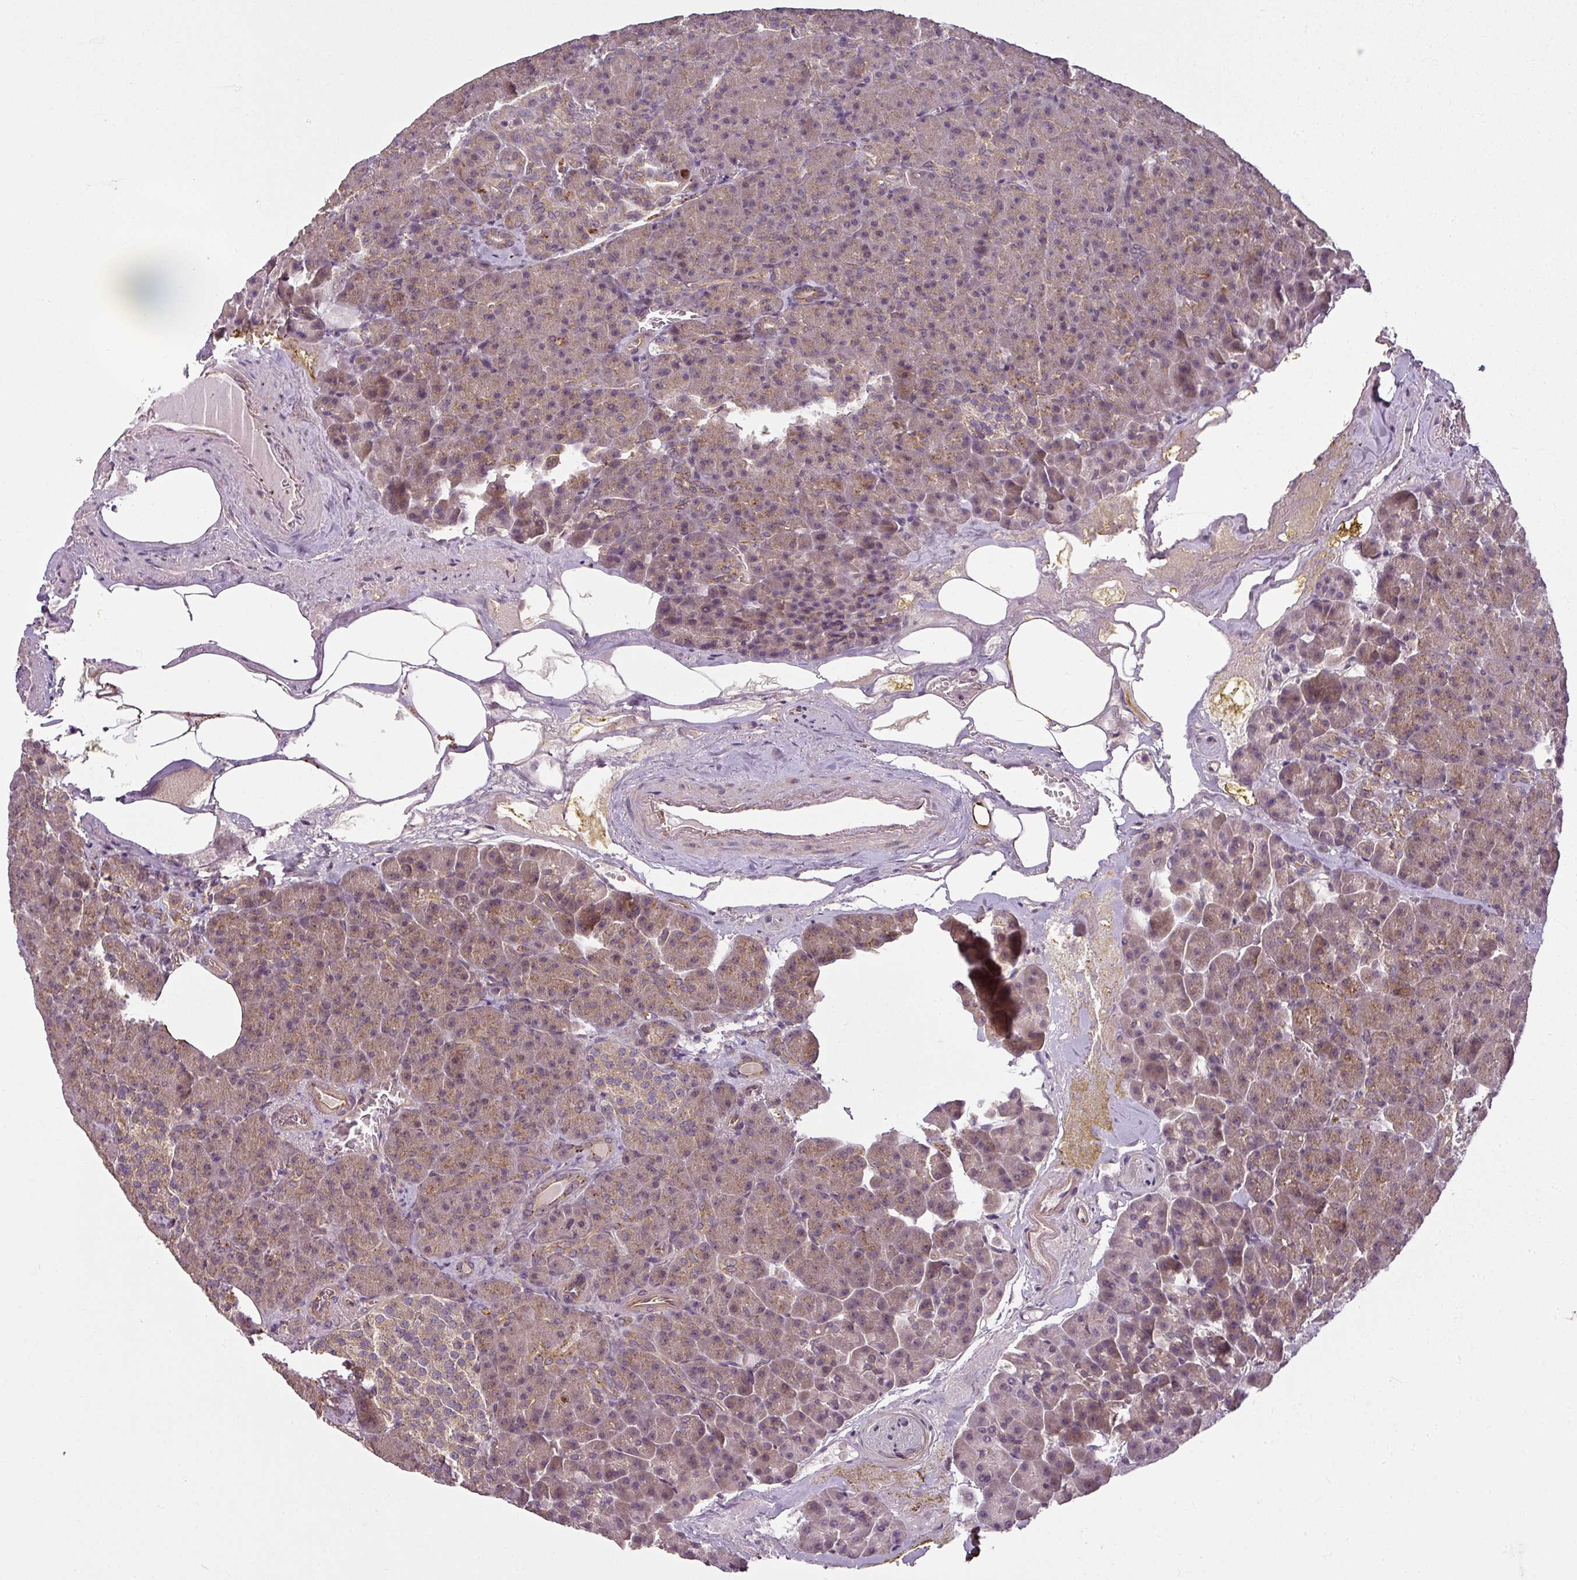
{"staining": {"intensity": "moderate", "quantity": ">75%", "location": "cytoplasmic/membranous"}, "tissue": "pancreas", "cell_type": "Exocrine glandular cells", "image_type": "normal", "snomed": [{"axis": "morphology", "description": "Normal tissue, NOS"}, {"axis": "topography", "description": "Pancreas"}], "caption": "IHC (DAB) staining of unremarkable human pancreas exhibits moderate cytoplasmic/membranous protein staining in approximately >75% of exocrine glandular cells. The staining was performed using DAB, with brown indicating positive protein expression. Nuclei are stained blue with hematoxylin.", "gene": "DIMT1", "patient": {"sex": "female", "age": 74}}